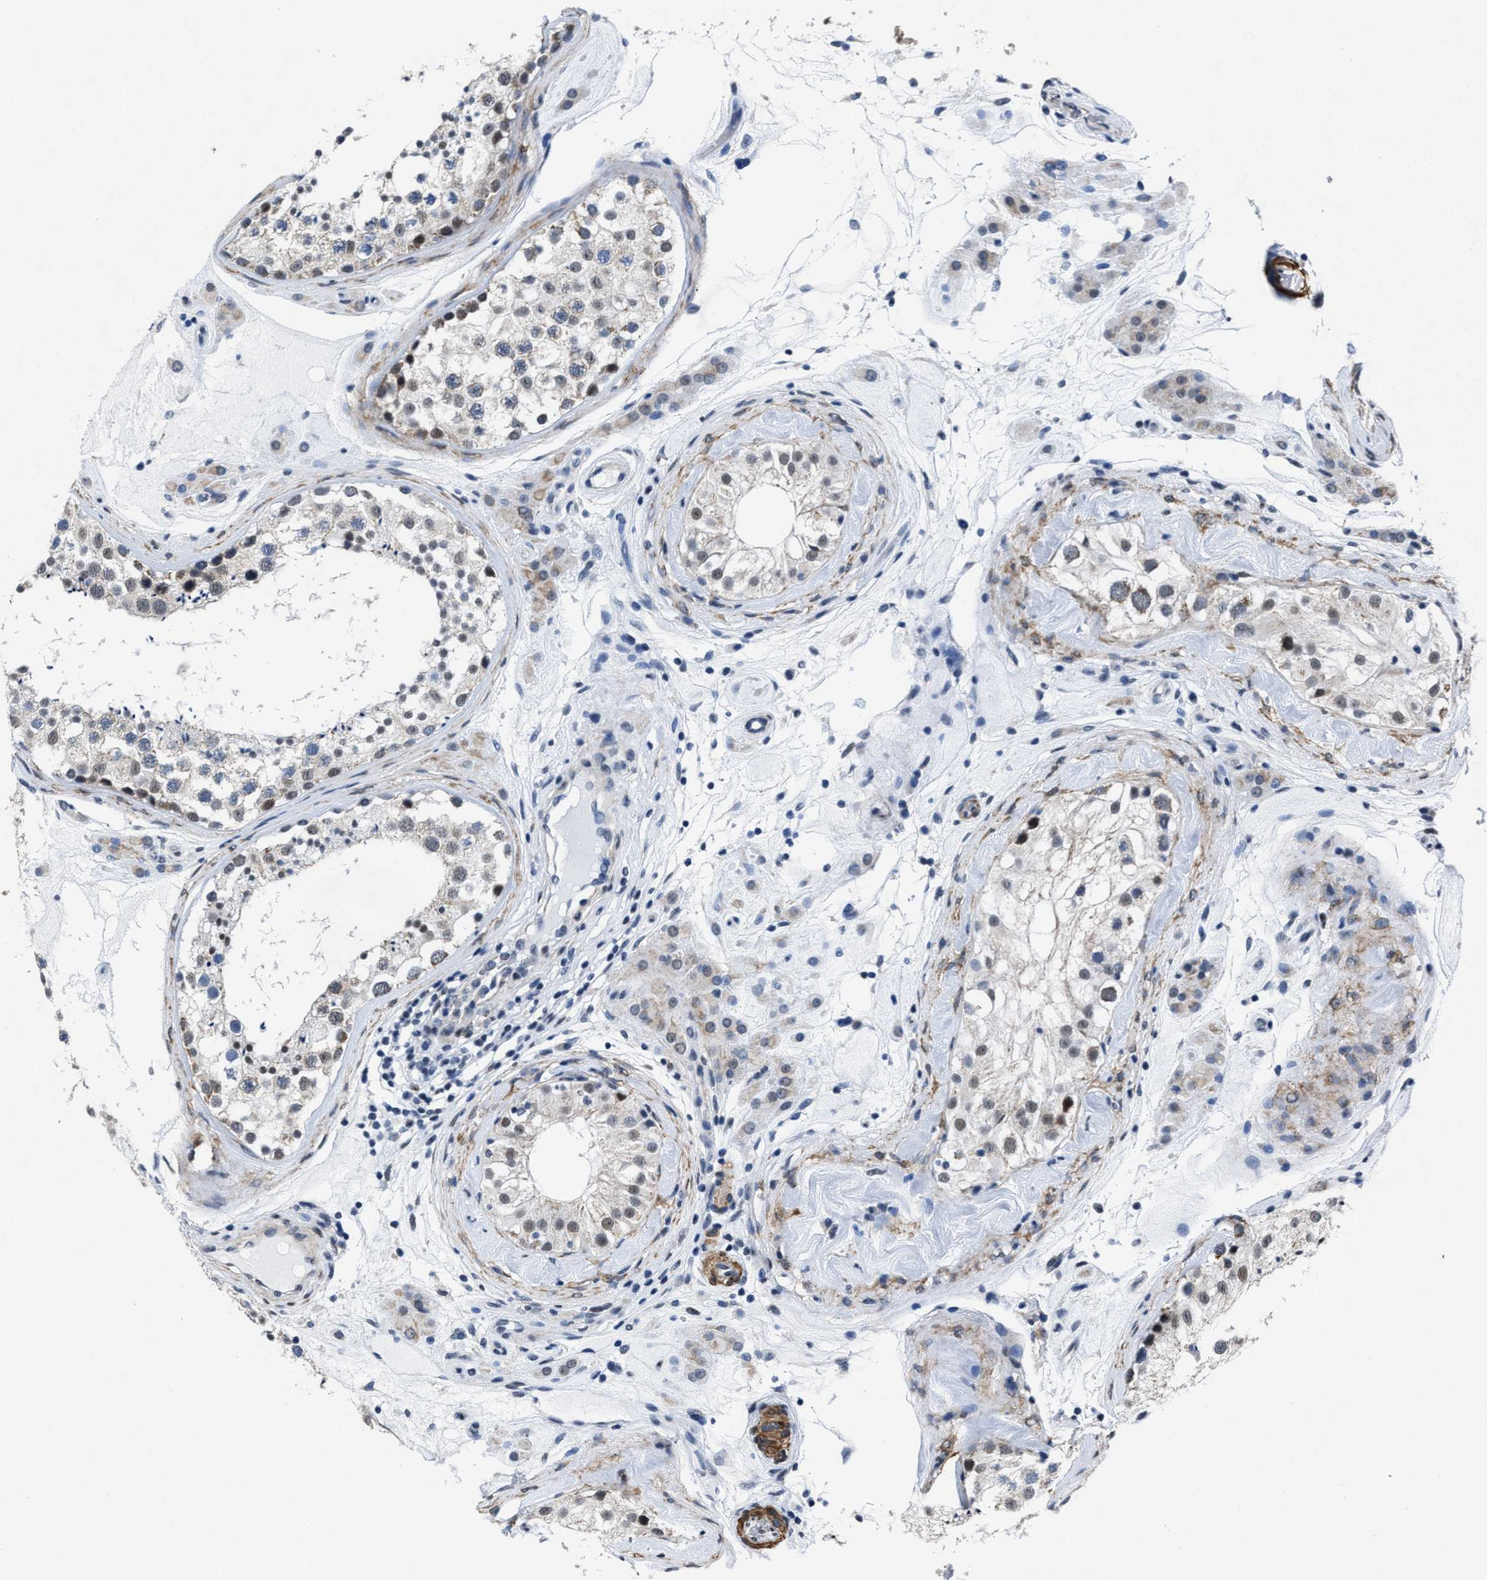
{"staining": {"intensity": "weak", "quantity": "<25%", "location": "cytoplasmic/membranous,nuclear"}, "tissue": "testis", "cell_type": "Cells in seminiferous ducts", "image_type": "normal", "snomed": [{"axis": "morphology", "description": "Normal tissue, NOS"}, {"axis": "topography", "description": "Testis"}], "caption": "A high-resolution image shows immunohistochemistry (IHC) staining of unremarkable testis, which reveals no significant expression in cells in seminiferous ducts.", "gene": "ID3", "patient": {"sex": "male", "age": 46}}